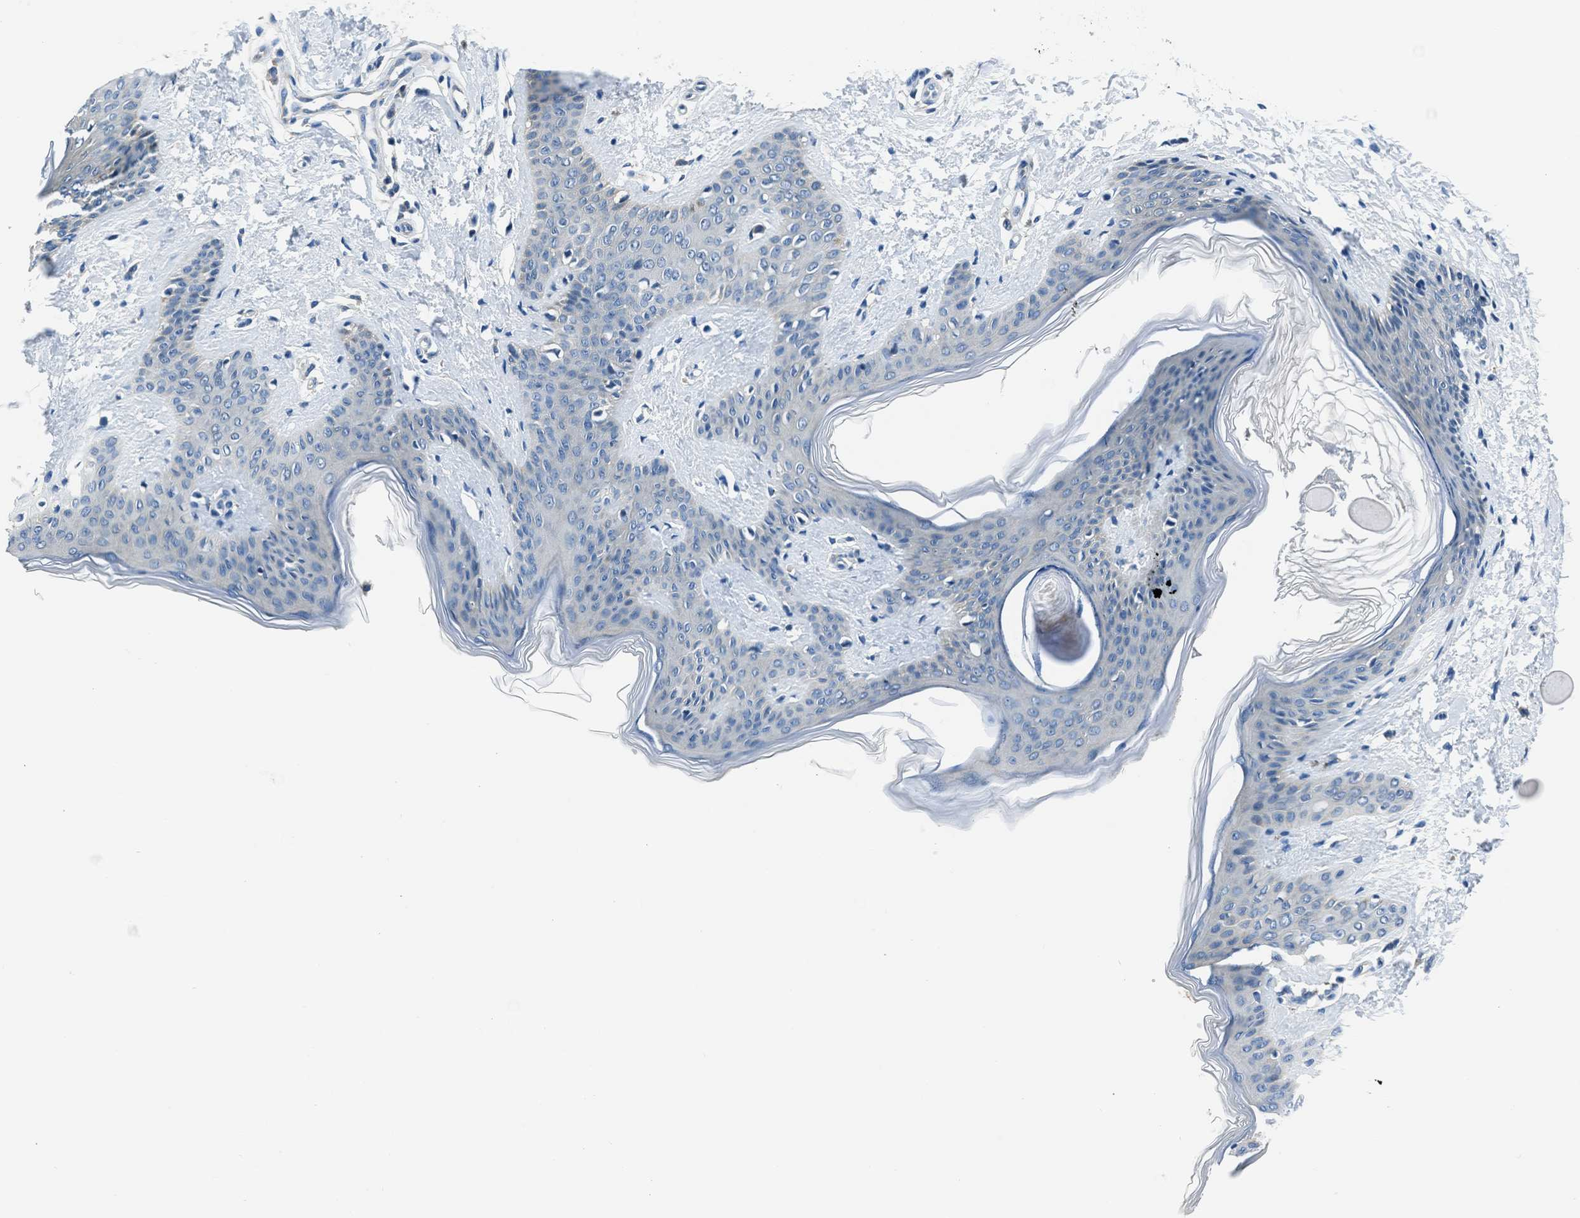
{"staining": {"intensity": "negative", "quantity": "none", "location": "none"}, "tissue": "skin", "cell_type": "Fibroblasts", "image_type": "normal", "snomed": [{"axis": "morphology", "description": "Normal tissue, NOS"}, {"axis": "topography", "description": "Skin"}], "caption": "Fibroblasts show no significant positivity in normal skin. Brightfield microscopy of IHC stained with DAB (brown) and hematoxylin (blue), captured at high magnification.", "gene": "SLC38A6", "patient": {"sex": "female", "age": 17}}